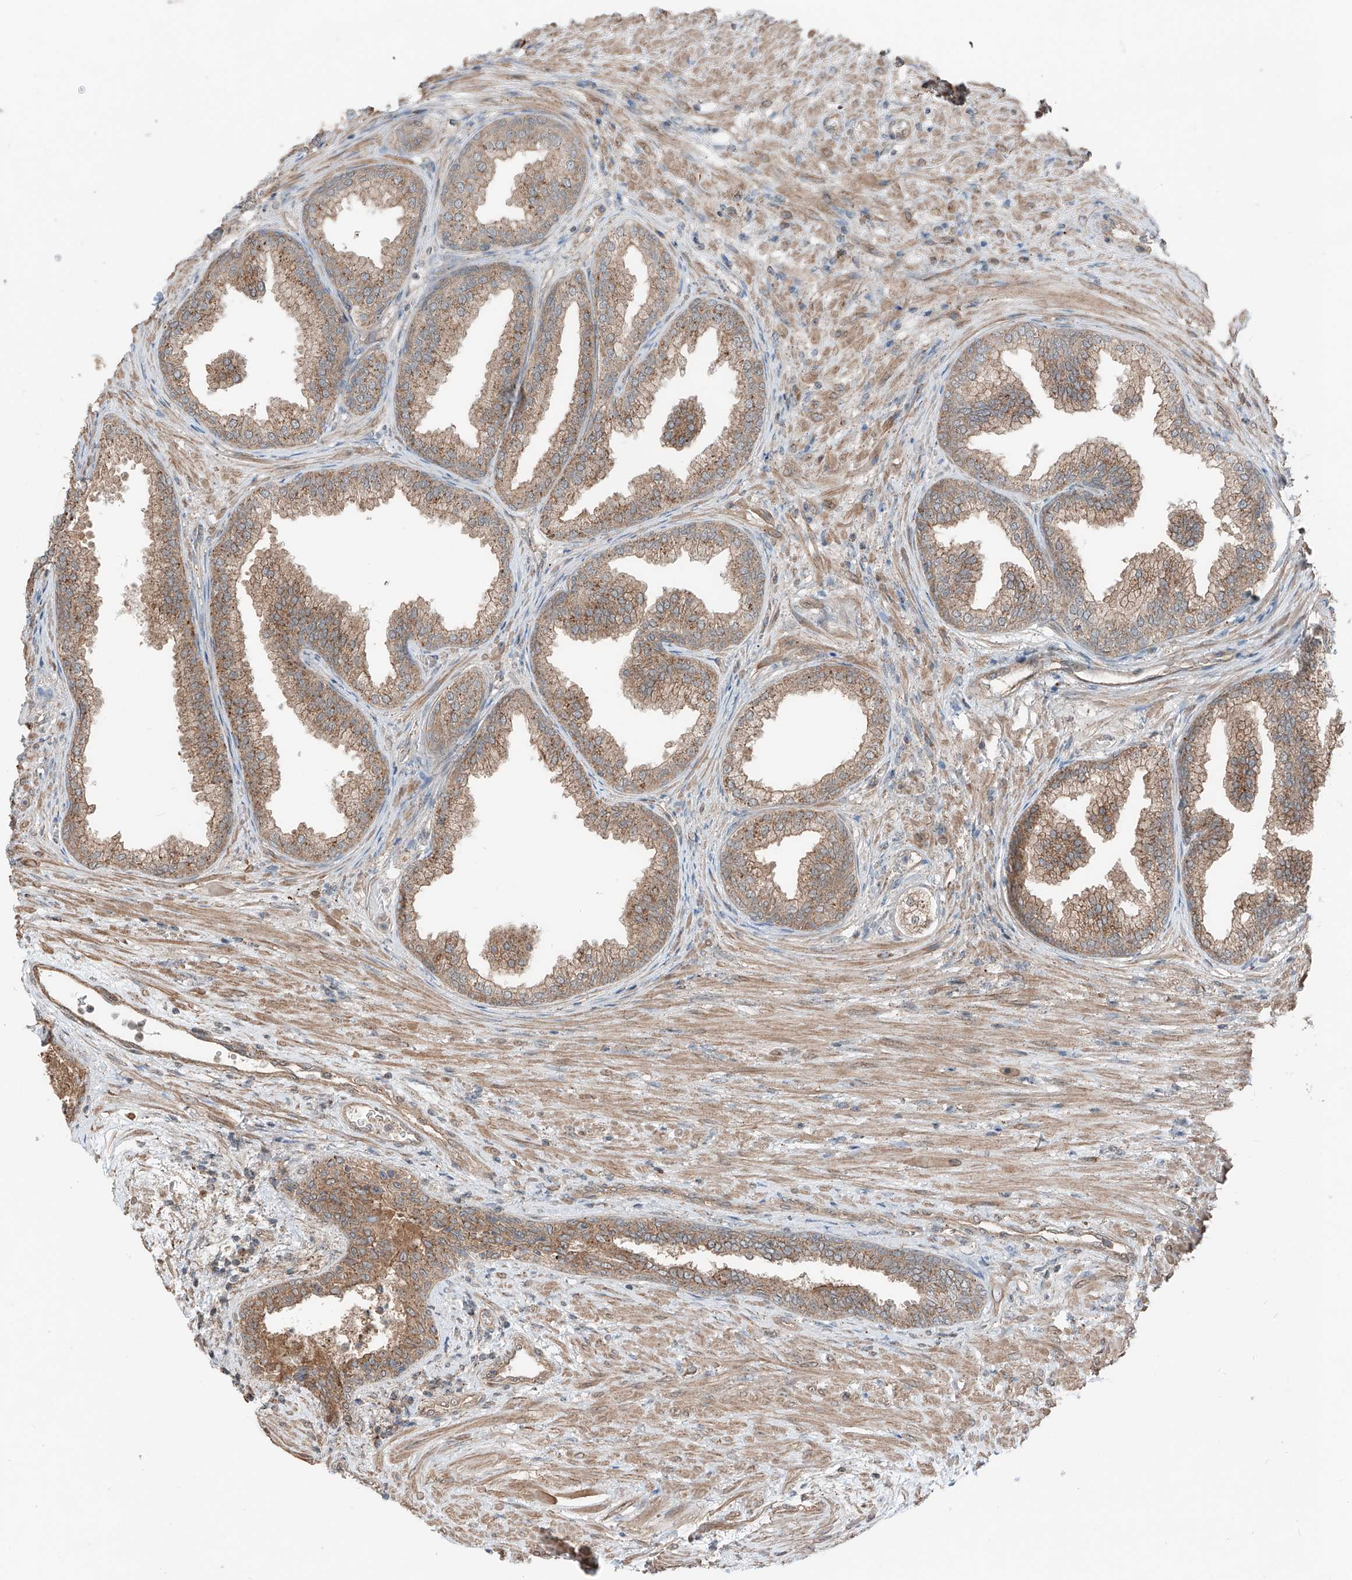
{"staining": {"intensity": "moderate", "quantity": ">75%", "location": "cytoplasmic/membranous"}, "tissue": "prostate", "cell_type": "Glandular cells", "image_type": "normal", "snomed": [{"axis": "morphology", "description": "Normal tissue, NOS"}, {"axis": "topography", "description": "Prostate"}], "caption": "IHC micrograph of benign prostate: prostate stained using immunohistochemistry (IHC) reveals medium levels of moderate protein expression localized specifically in the cytoplasmic/membranous of glandular cells, appearing as a cytoplasmic/membranous brown color.", "gene": "CEP162", "patient": {"sex": "male", "age": 76}}